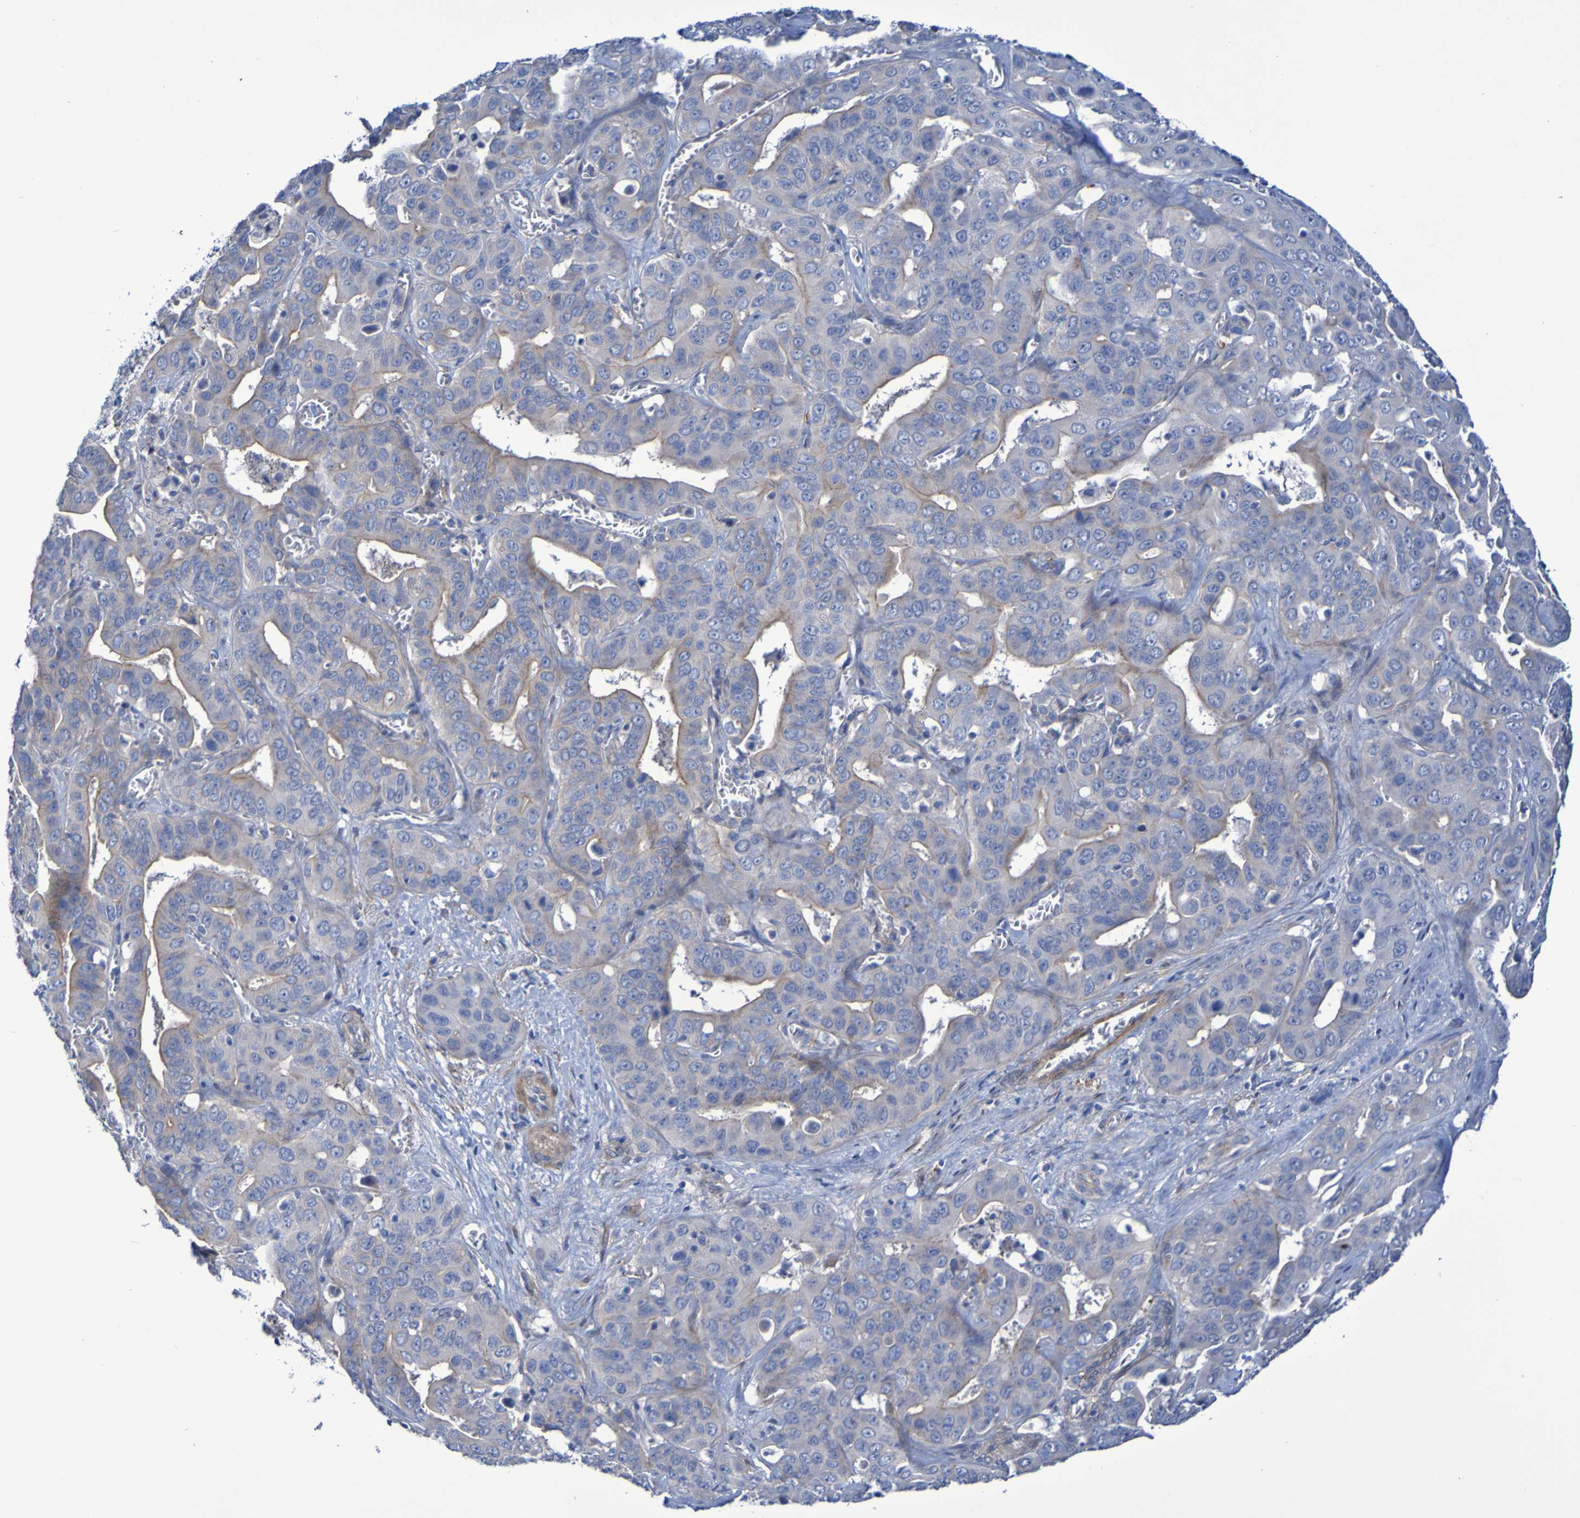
{"staining": {"intensity": "moderate", "quantity": "25%-75%", "location": "cytoplasmic/membranous"}, "tissue": "liver cancer", "cell_type": "Tumor cells", "image_type": "cancer", "snomed": [{"axis": "morphology", "description": "Cholangiocarcinoma"}, {"axis": "topography", "description": "Liver"}], "caption": "Immunohistochemical staining of human liver cholangiocarcinoma shows medium levels of moderate cytoplasmic/membranous protein positivity in approximately 25%-75% of tumor cells.", "gene": "LPP", "patient": {"sex": "female", "age": 52}}